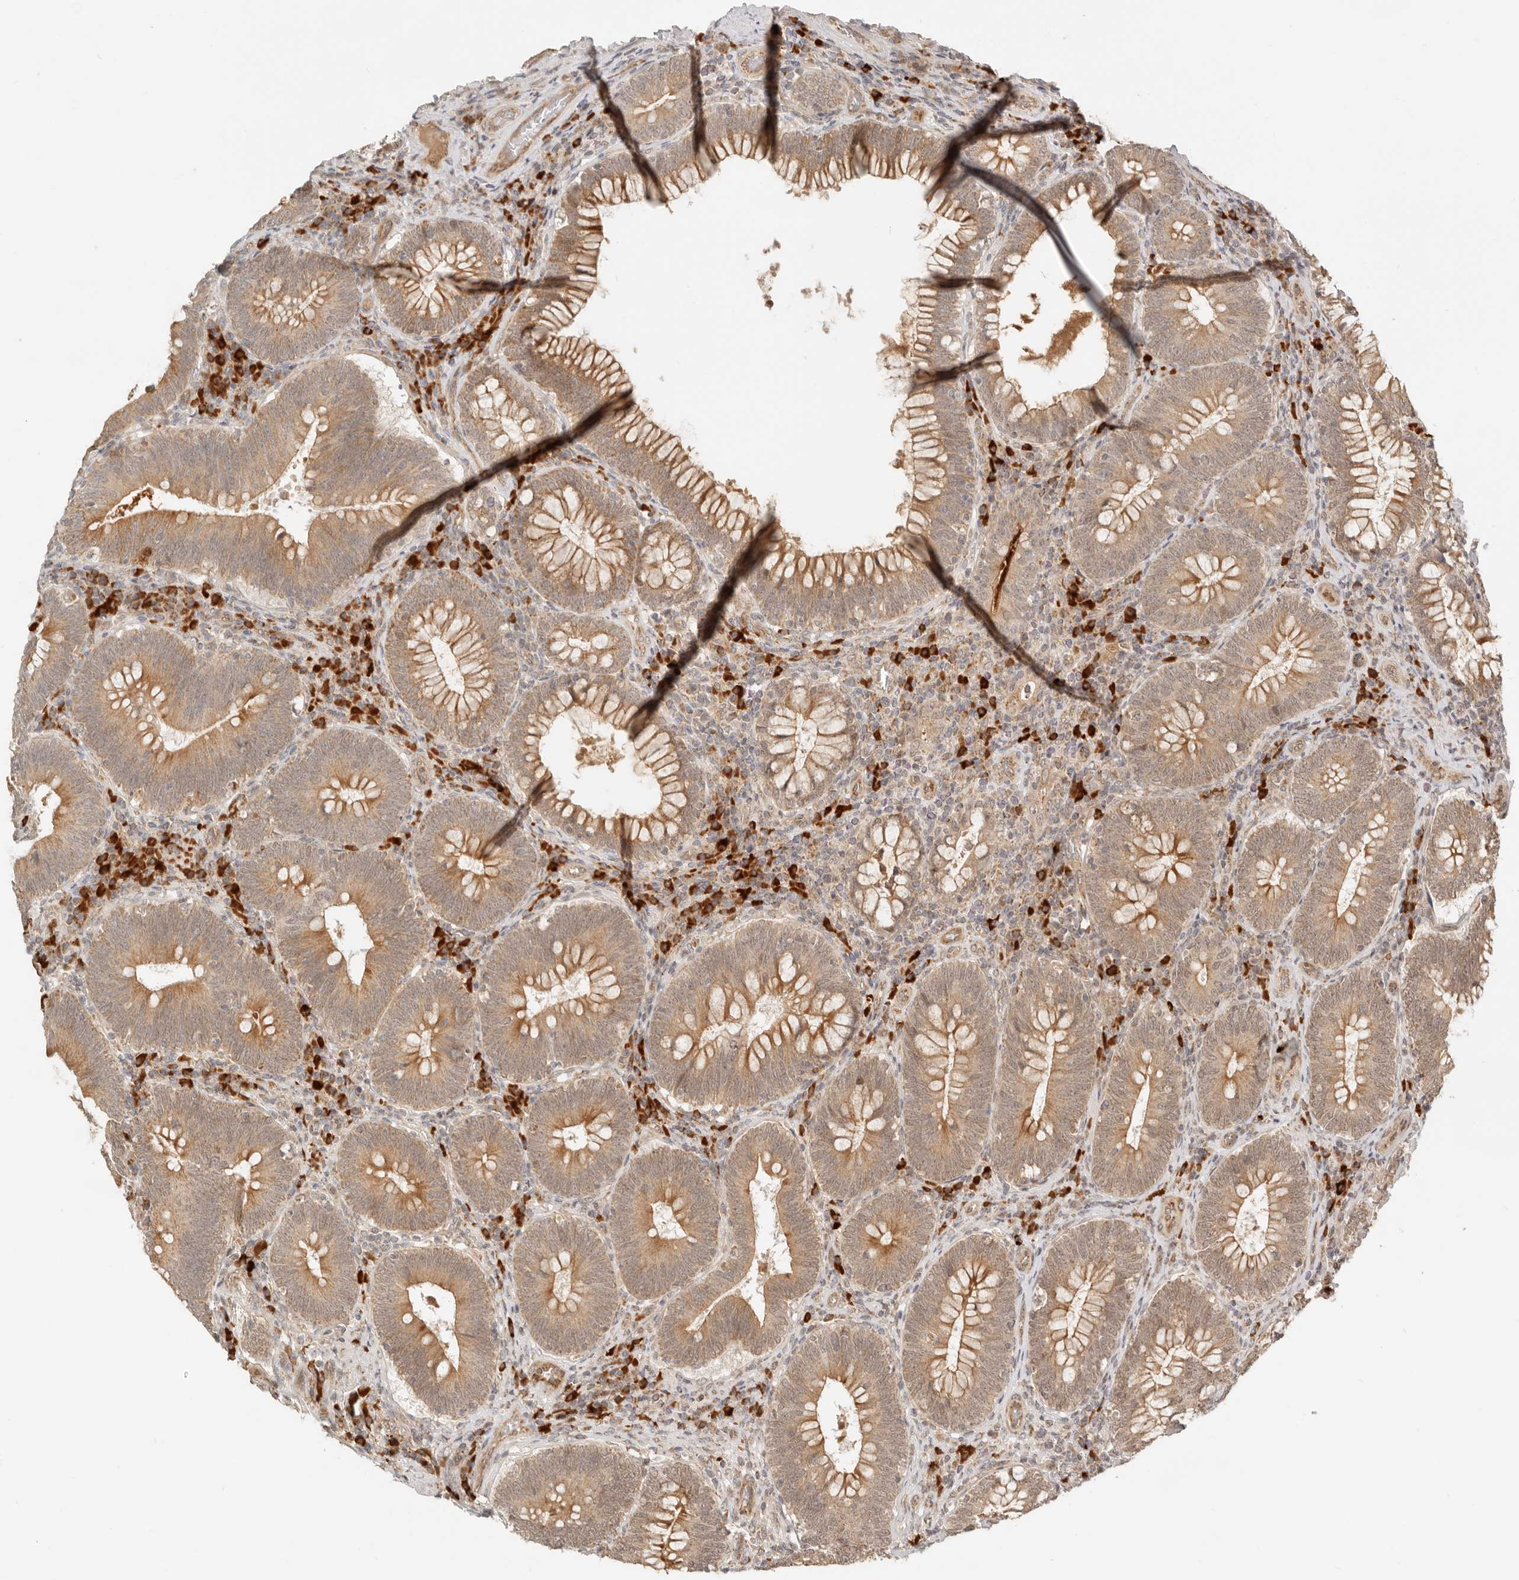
{"staining": {"intensity": "moderate", "quantity": ">75%", "location": "cytoplasmic/membranous"}, "tissue": "colorectal cancer", "cell_type": "Tumor cells", "image_type": "cancer", "snomed": [{"axis": "morphology", "description": "Normal tissue, NOS"}, {"axis": "topography", "description": "Colon"}], "caption": "Protein staining shows moderate cytoplasmic/membranous positivity in about >75% of tumor cells in colorectal cancer.", "gene": "BAALC", "patient": {"sex": "female", "age": 82}}